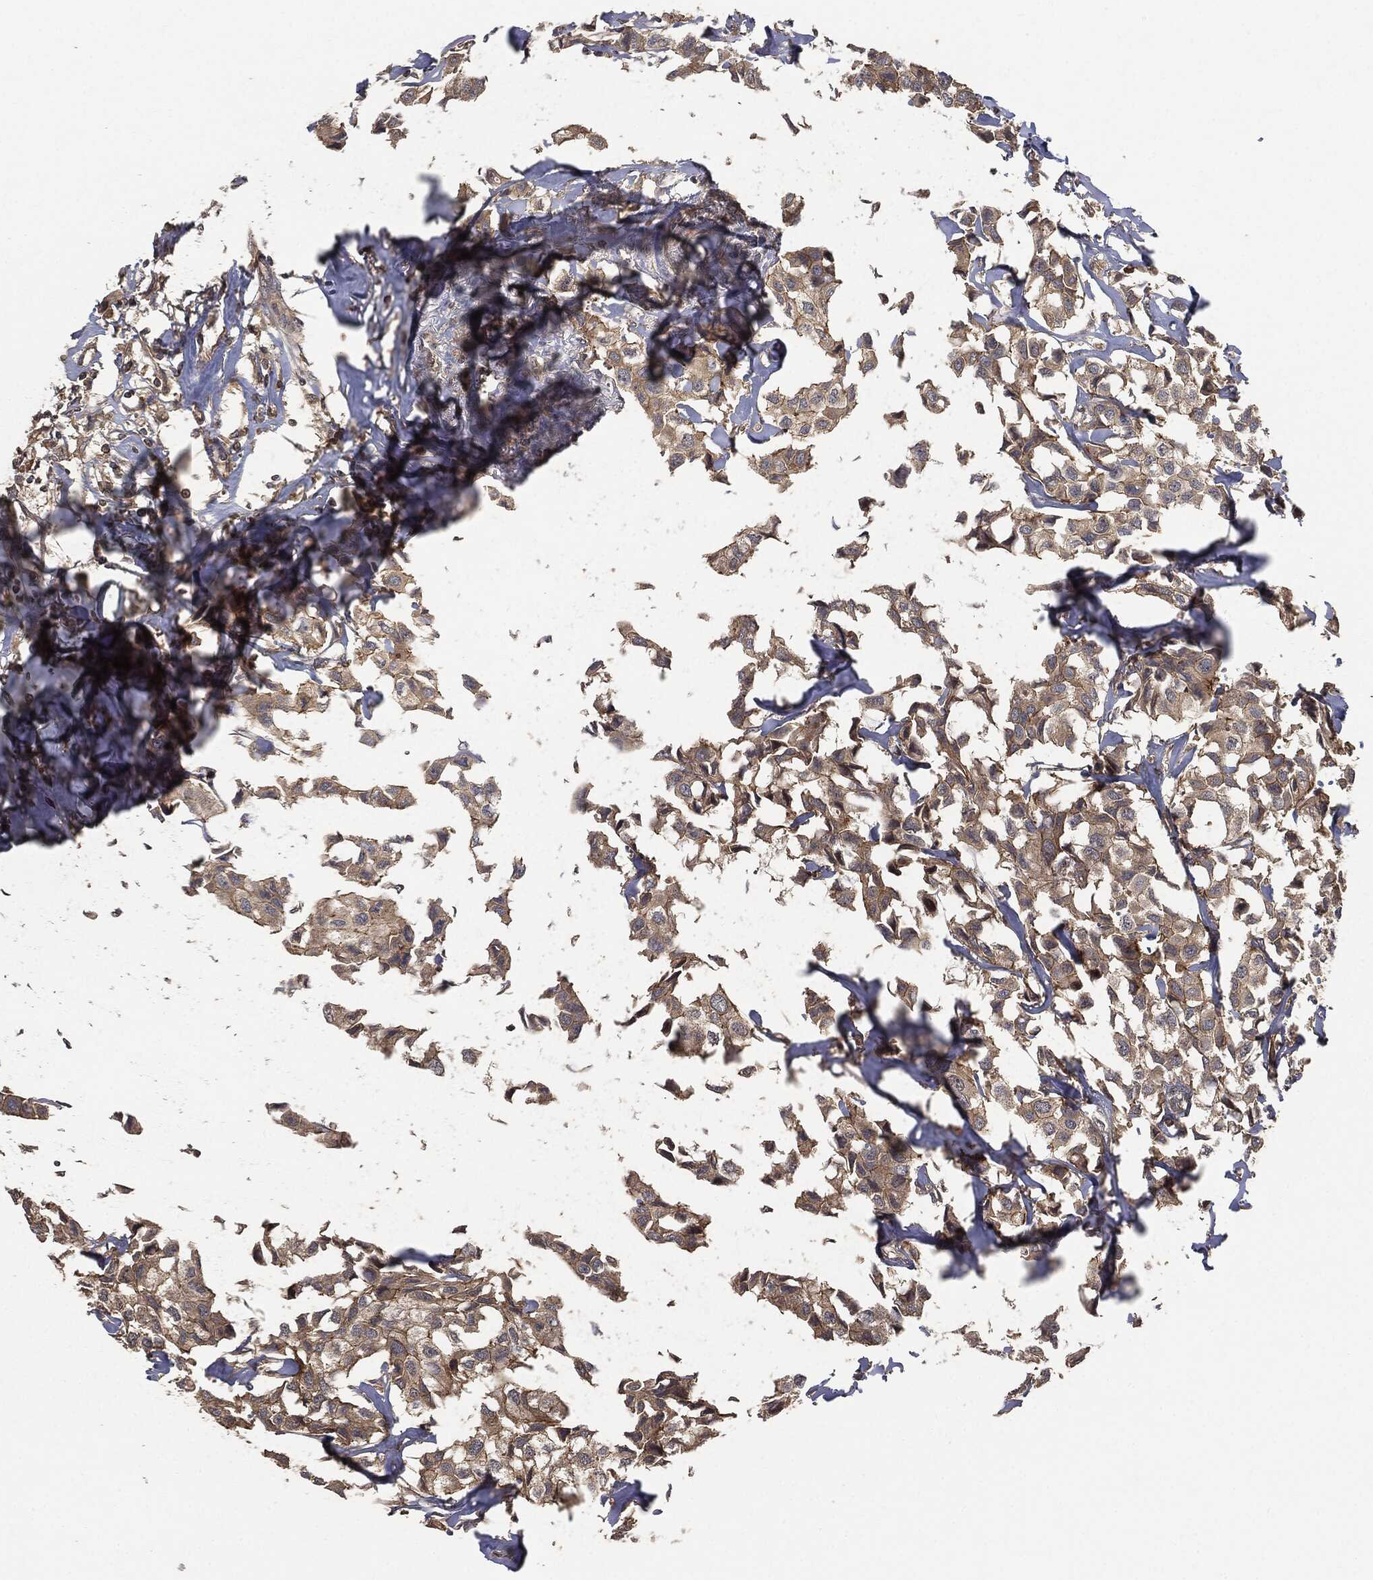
{"staining": {"intensity": "weak", "quantity": ">75%", "location": "cytoplasmic/membranous"}, "tissue": "breast cancer", "cell_type": "Tumor cells", "image_type": "cancer", "snomed": [{"axis": "morphology", "description": "Duct carcinoma"}, {"axis": "topography", "description": "Breast"}], "caption": "Immunohistochemical staining of breast invasive ductal carcinoma exhibits low levels of weak cytoplasmic/membranous protein staining in about >75% of tumor cells.", "gene": "ERBIN", "patient": {"sex": "female", "age": 80}}